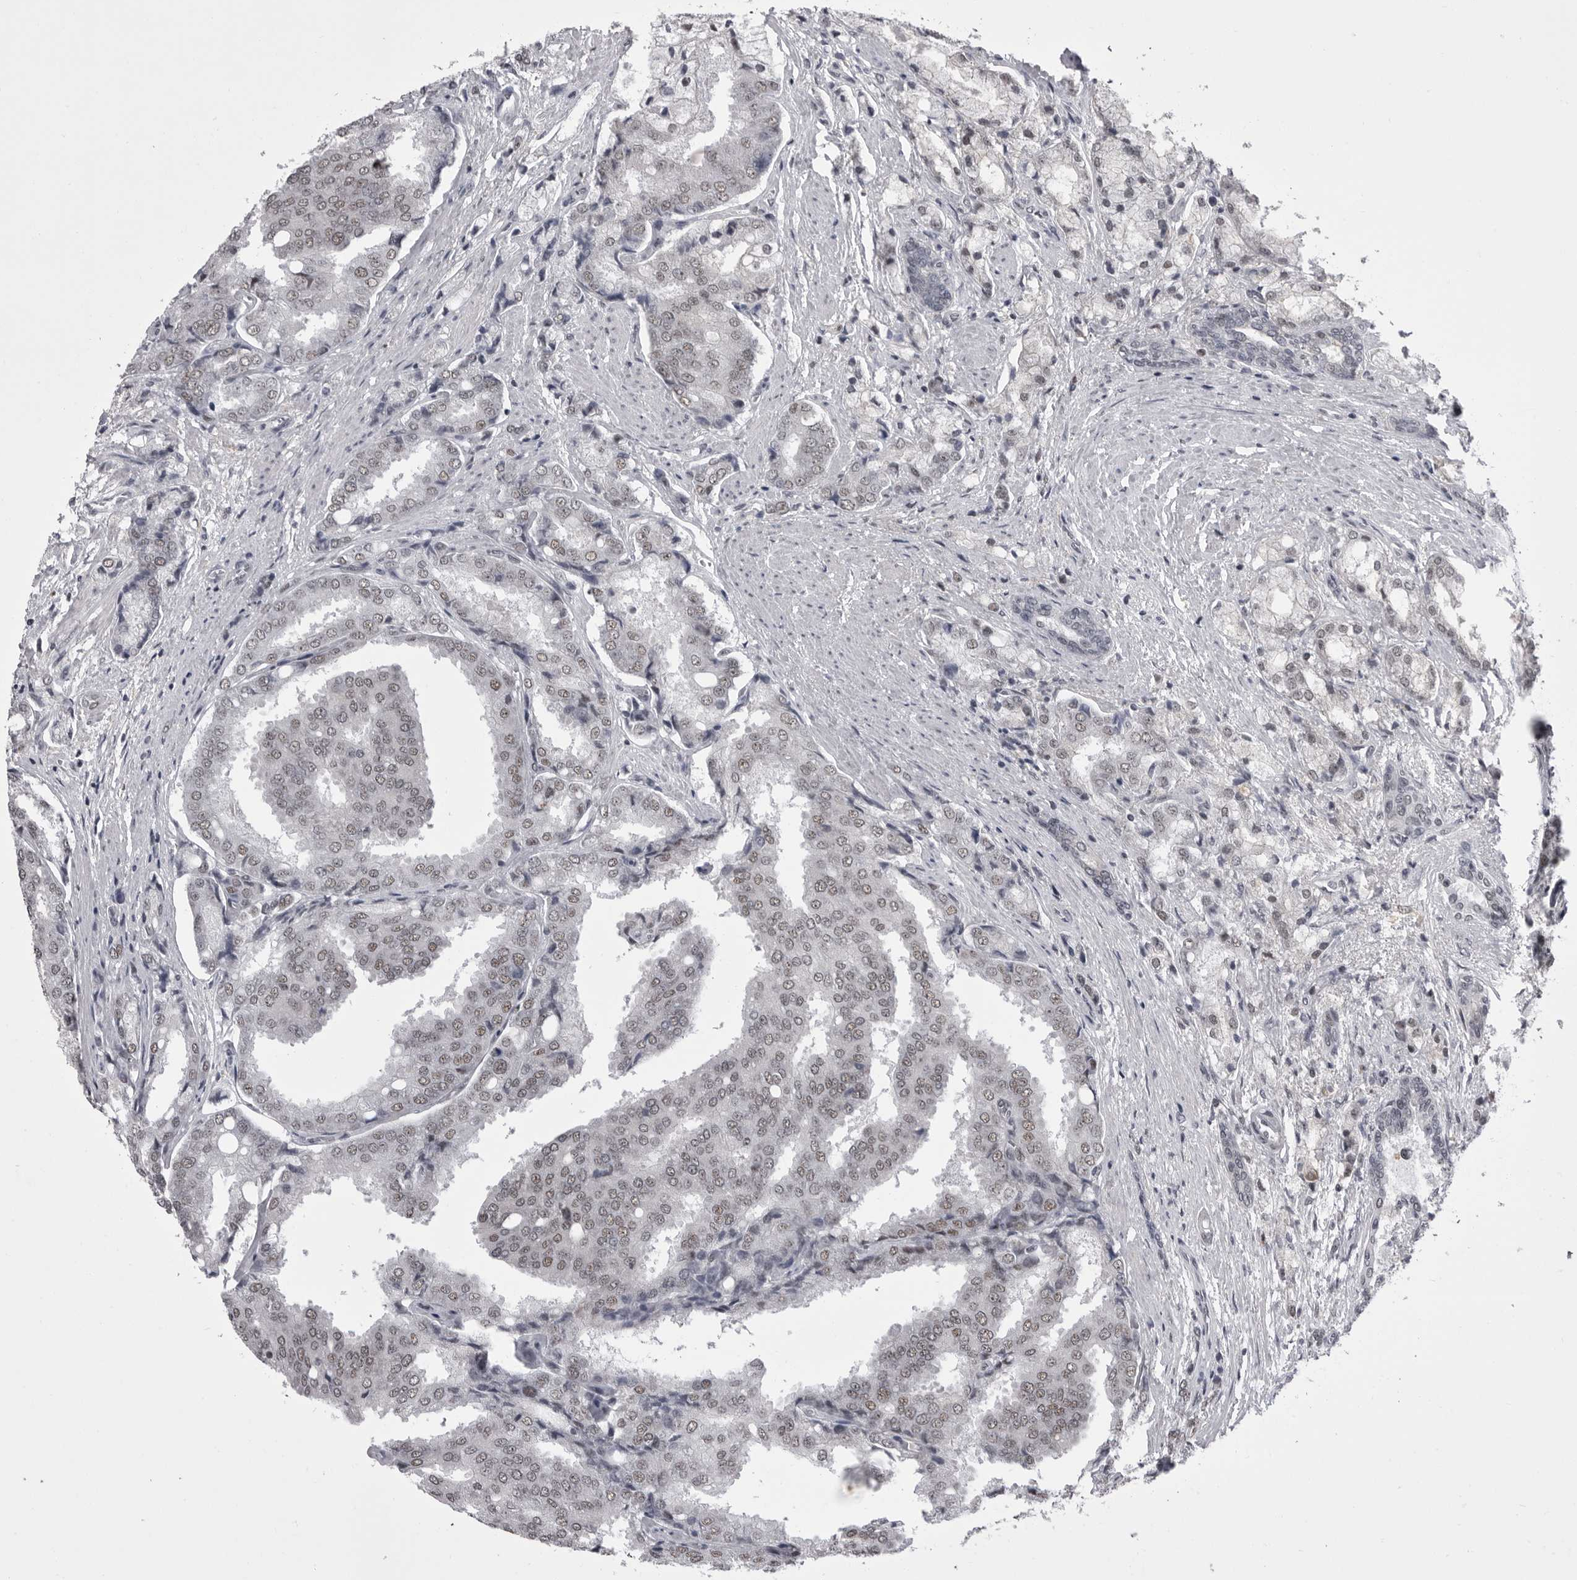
{"staining": {"intensity": "weak", "quantity": "<25%", "location": "nuclear"}, "tissue": "prostate cancer", "cell_type": "Tumor cells", "image_type": "cancer", "snomed": [{"axis": "morphology", "description": "Adenocarcinoma, High grade"}, {"axis": "topography", "description": "Prostate"}], "caption": "A histopathology image of prostate cancer stained for a protein shows no brown staining in tumor cells.", "gene": "PRPF3", "patient": {"sex": "male", "age": 50}}